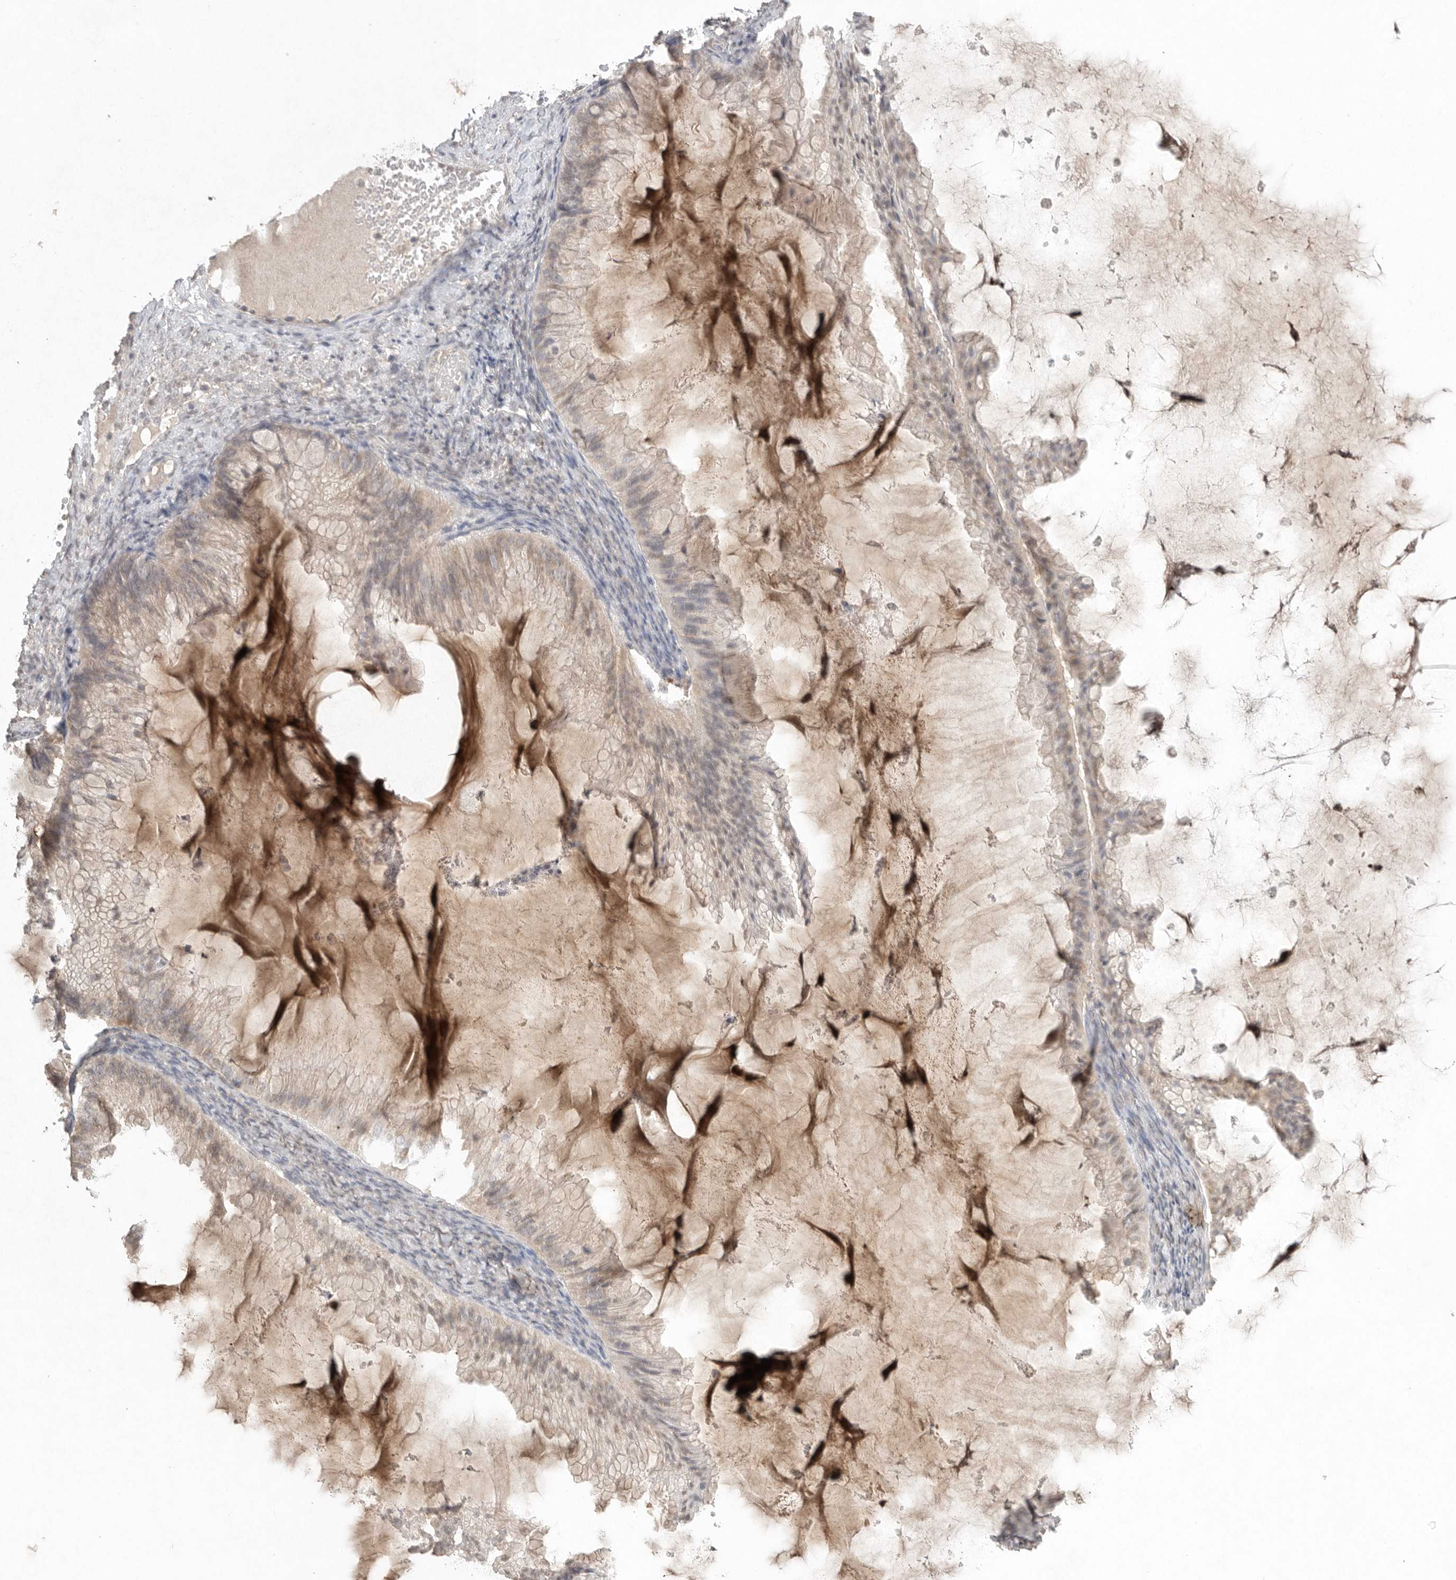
{"staining": {"intensity": "negative", "quantity": "none", "location": "none"}, "tissue": "ovarian cancer", "cell_type": "Tumor cells", "image_type": "cancer", "snomed": [{"axis": "morphology", "description": "Cystadenocarcinoma, mucinous, NOS"}, {"axis": "topography", "description": "Ovary"}], "caption": "The photomicrograph demonstrates no staining of tumor cells in mucinous cystadenocarcinoma (ovarian).", "gene": "KLK5", "patient": {"sex": "female", "age": 61}}